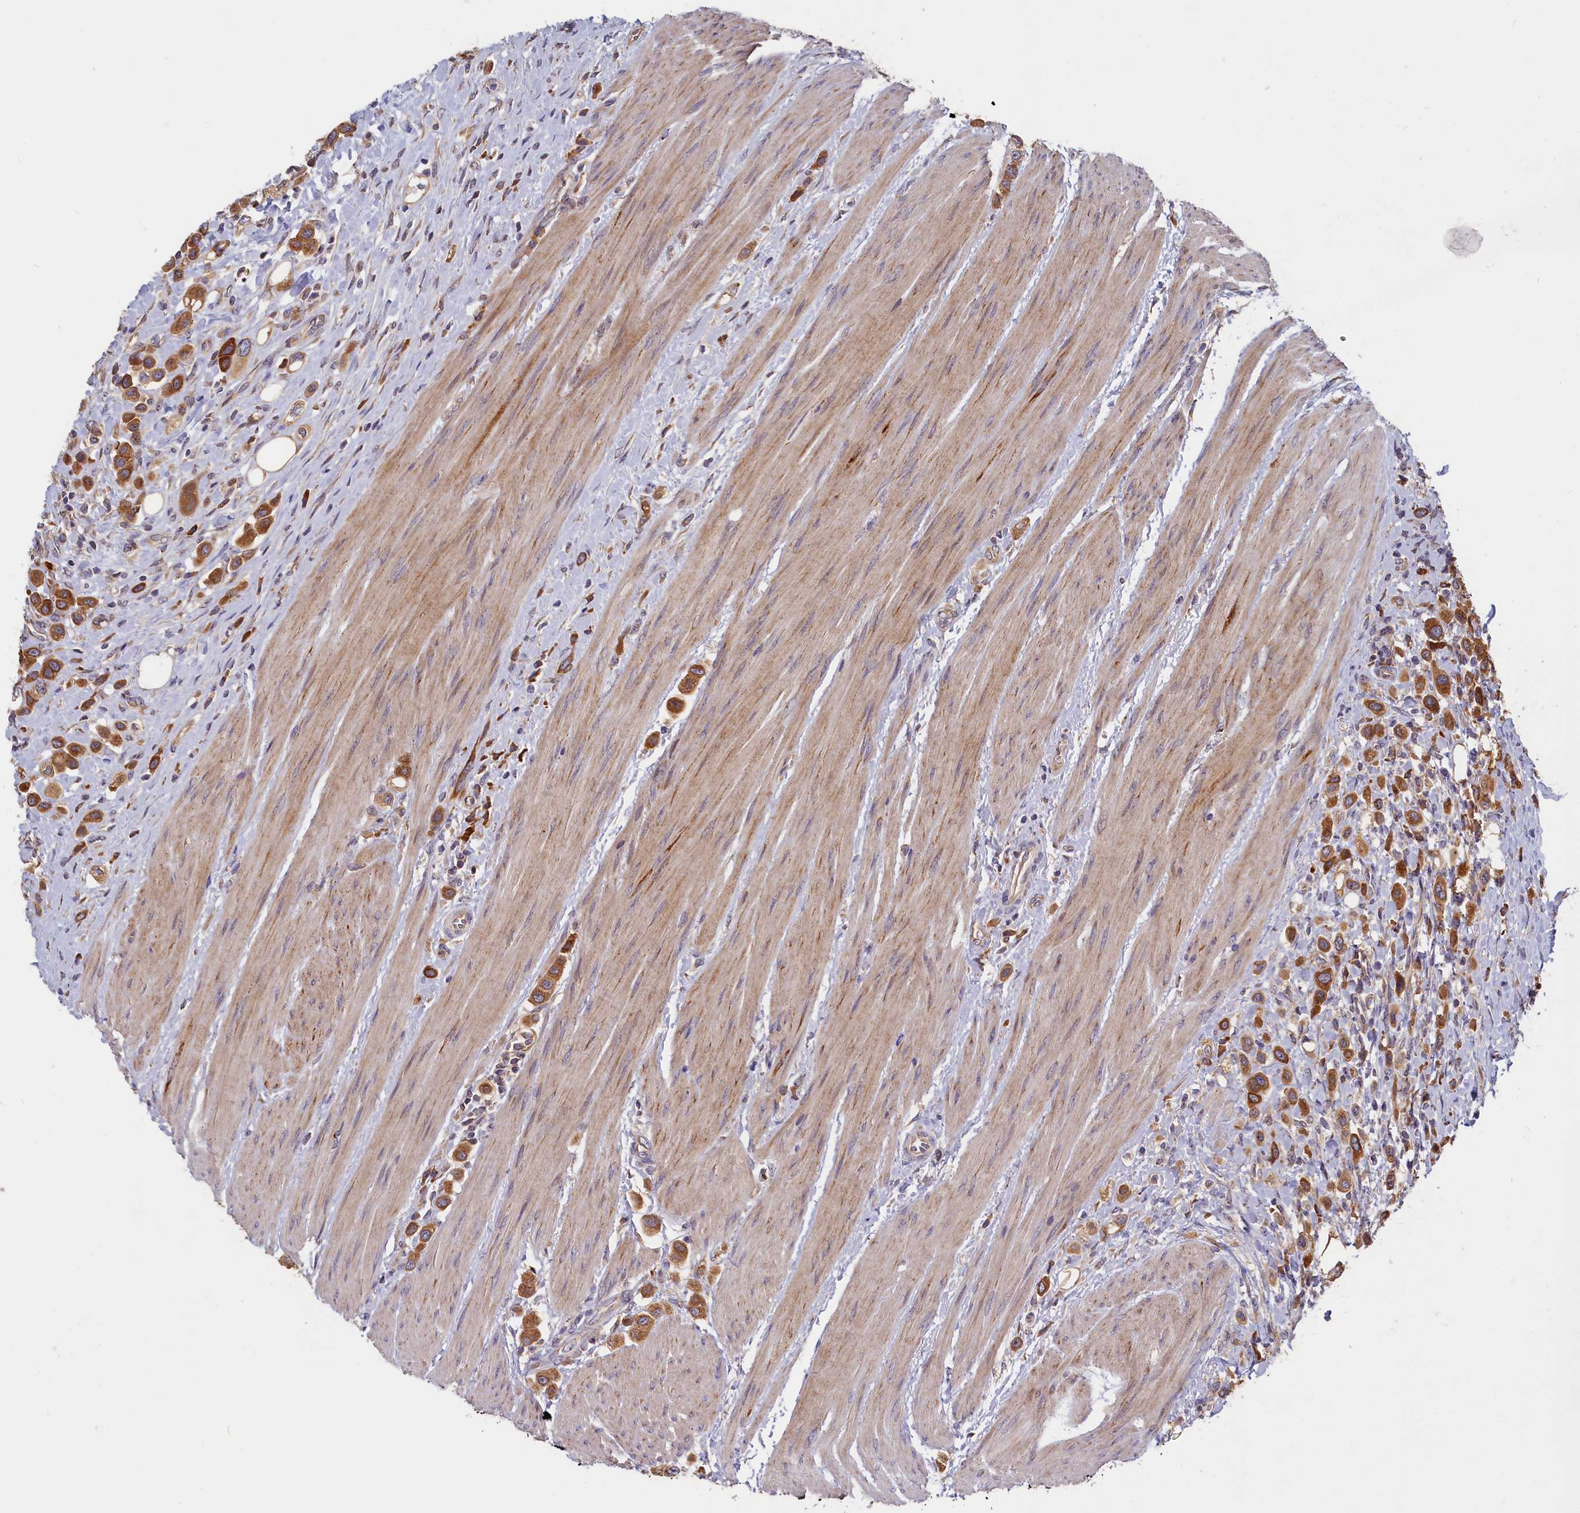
{"staining": {"intensity": "strong", "quantity": ">75%", "location": "cytoplasmic/membranous"}, "tissue": "urothelial cancer", "cell_type": "Tumor cells", "image_type": "cancer", "snomed": [{"axis": "morphology", "description": "Urothelial carcinoma, High grade"}, {"axis": "topography", "description": "Urinary bladder"}], "caption": "Protein staining of high-grade urothelial carcinoma tissue exhibits strong cytoplasmic/membranous positivity in about >75% of tumor cells.", "gene": "CEP44", "patient": {"sex": "male", "age": 50}}